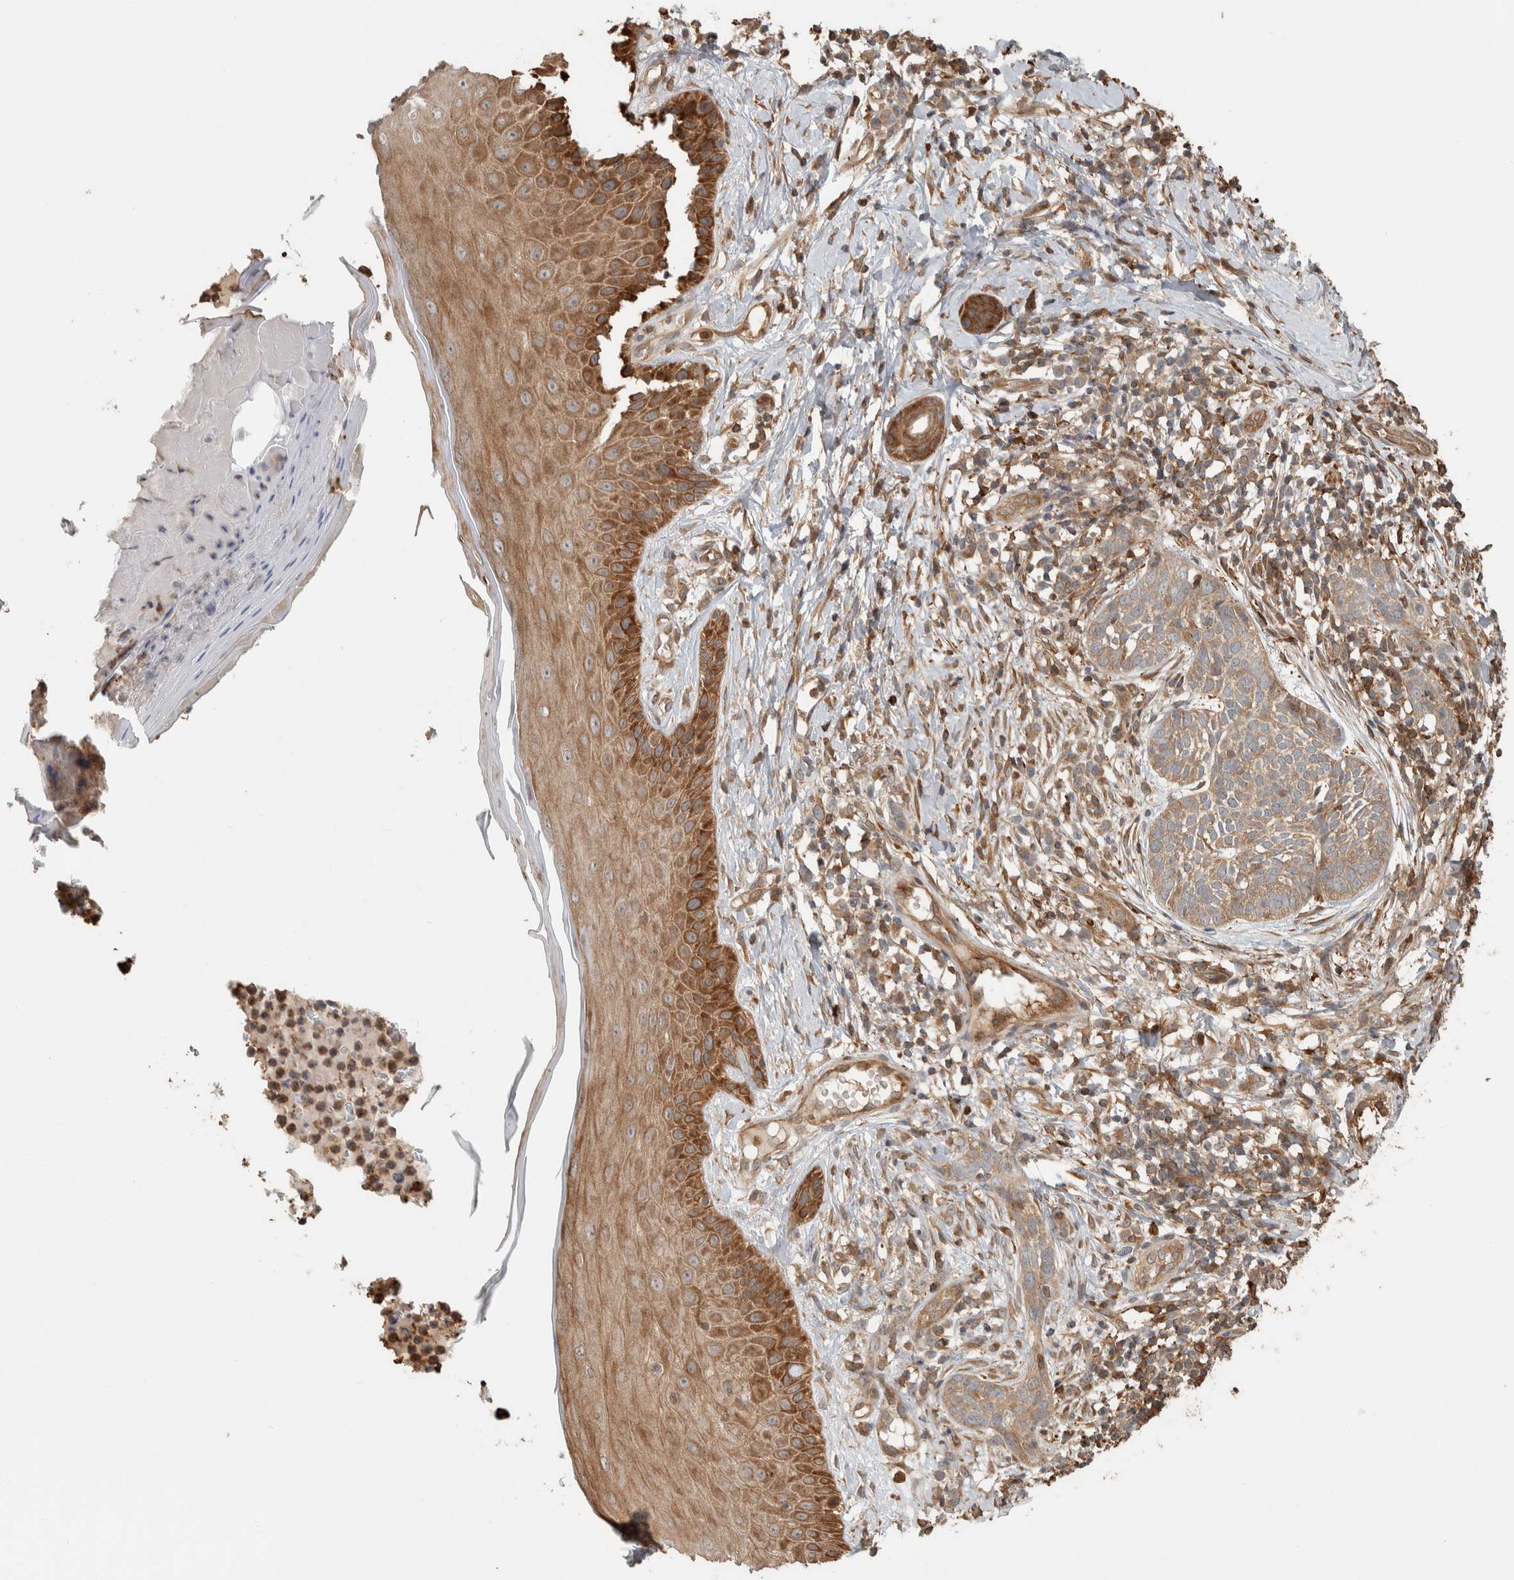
{"staining": {"intensity": "weak", "quantity": ">75%", "location": "cytoplasmic/membranous"}, "tissue": "skin cancer", "cell_type": "Tumor cells", "image_type": "cancer", "snomed": [{"axis": "morphology", "description": "Normal tissue, NOS"}, {"axis": "morphology", "description": "Basal cell carcinoma"}, {"axis": "topography", "description": "Skin"}], "caption": "Approximately >75% of tumor cells in human skin basal cell carcinoma display weak cytoplasmic/membranous protein staining as visualized by brown immunohistochemical staining.", "gene": "CNTROB", "patient": {"sex": "male", "age": 67}}